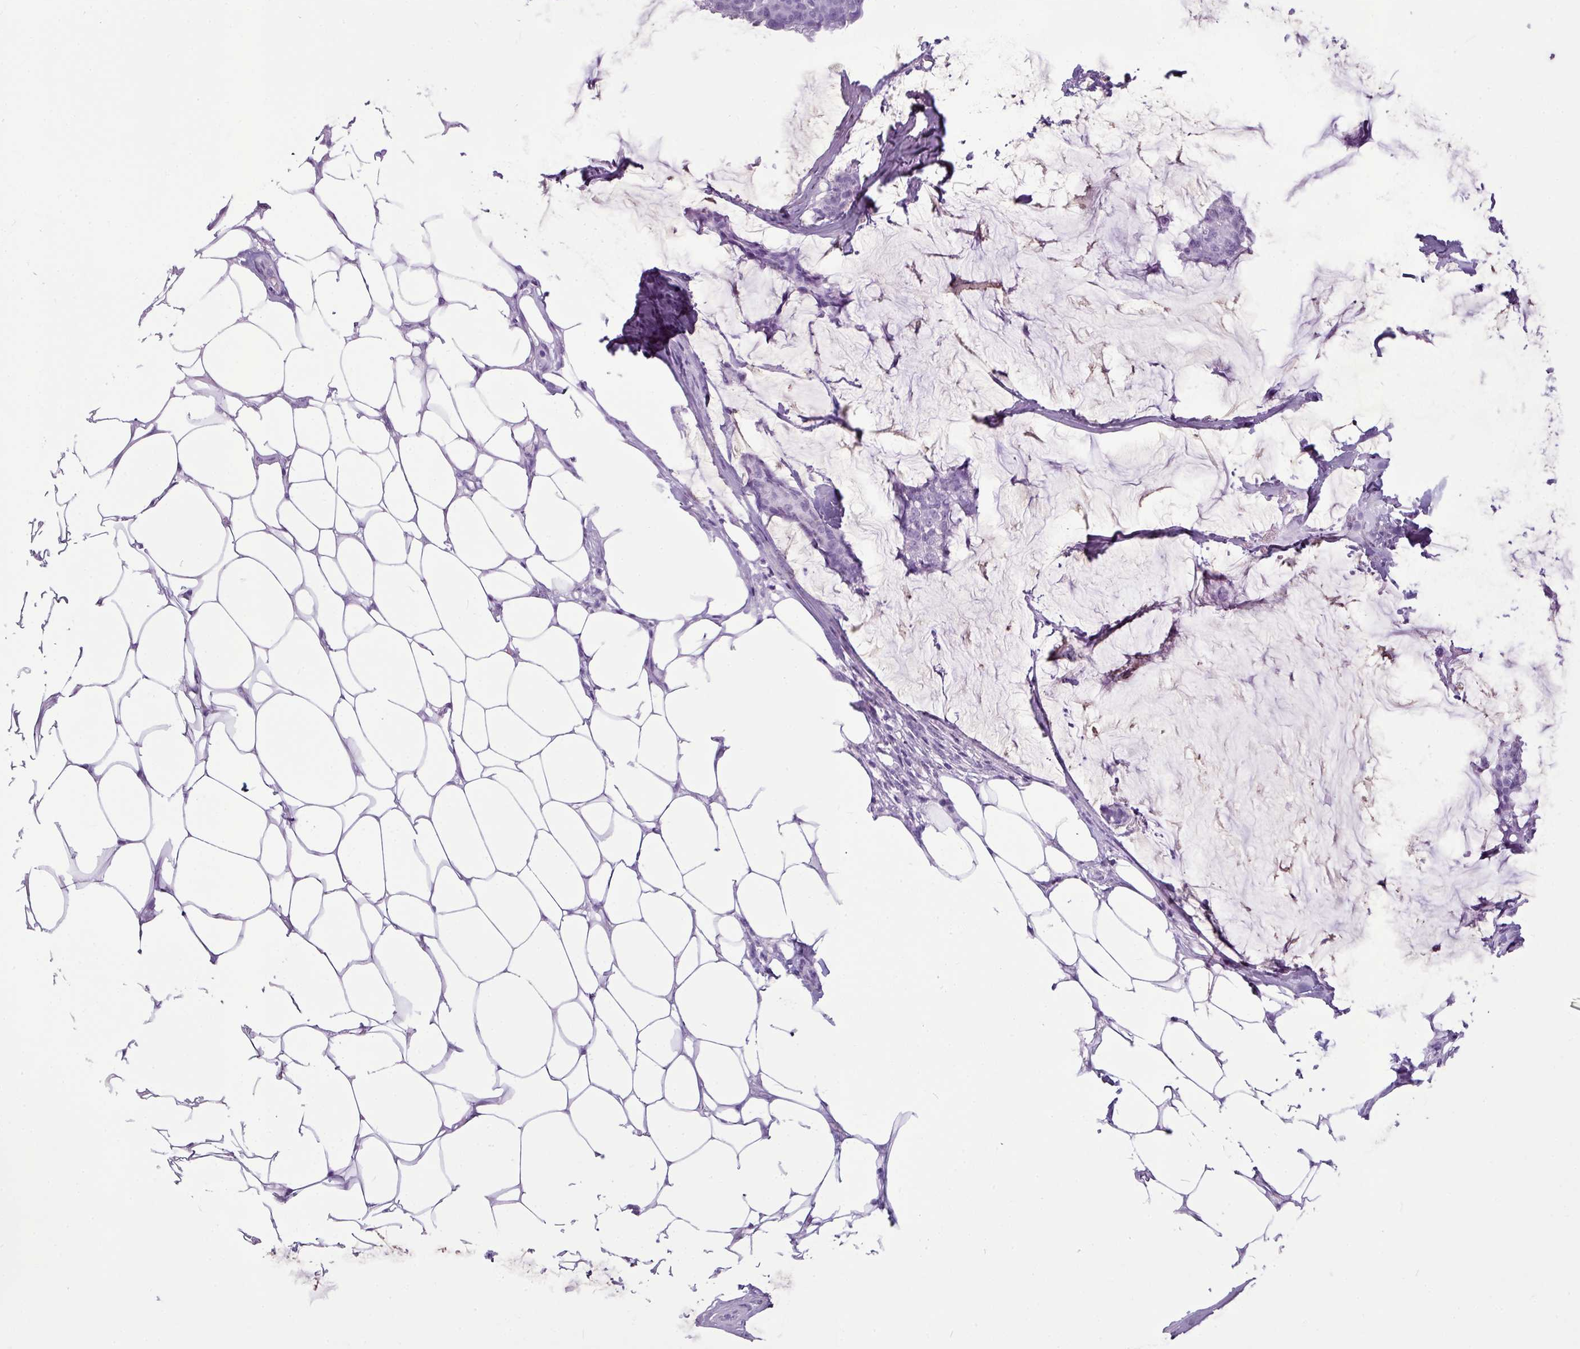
{"staining": {"intensity": "negative", "quantity": "none", "location": "none"}, "tissue": "breast cancer", "cell_type": "Tumor cells", "image_type": "cancer", "snomed": [{"axis": "morphology", "description": "Duct carcinoma"}, {"axis": "topography", "description": "Breast"}], "caption": "There is no significant expression in tumor cells of breast cancer (intraductal carcinoma).", "gene": "AMY1B", "patient": {"sex": "female", "age": 93}}